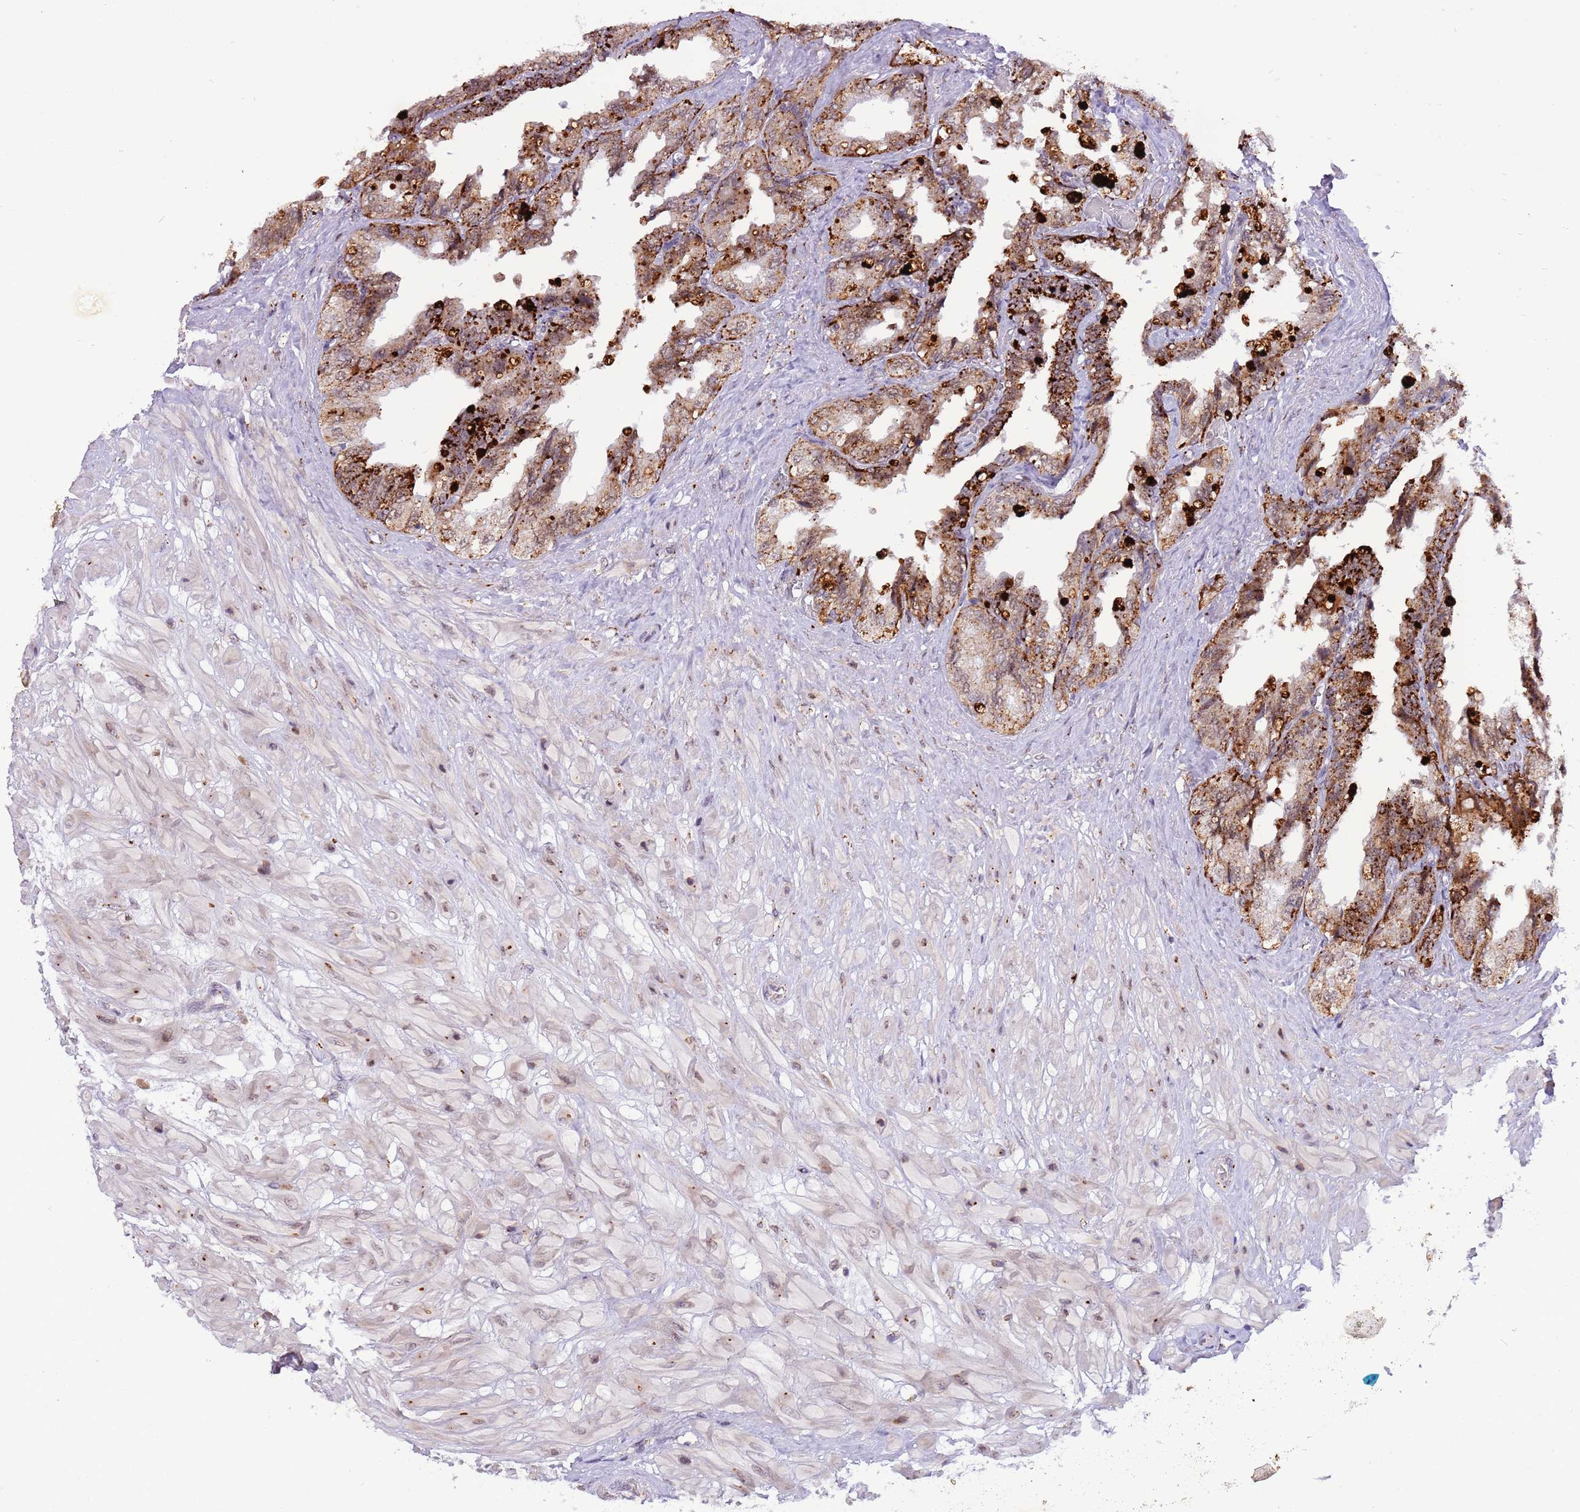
{"staining": {"intensity": "strong", "quantity": ">75%", "location": "cytoplasmic/membranous"}, "tissue": "seminal vesicle", "cell_type": "Glandular cells", "image_type": "normal", "snomed": [{"axis": "morphology", "description": "Normal tissue, NOS"}, {"axis": "topography", "description": "Seminal veicle"}, {"axis": "topography", "description": "Peripheral nerve tissue"}], "caption": "Glandular cells exhibit high levels of strong cytoplasmic/membranous staining in approximately >75% of cells in unremarkable seminal vesicle. The protein of interest is shown in brown color, while the nuclei are stained blue.", "gene": "TRIM27", "patient": {"sex": "male", "age": 60}}